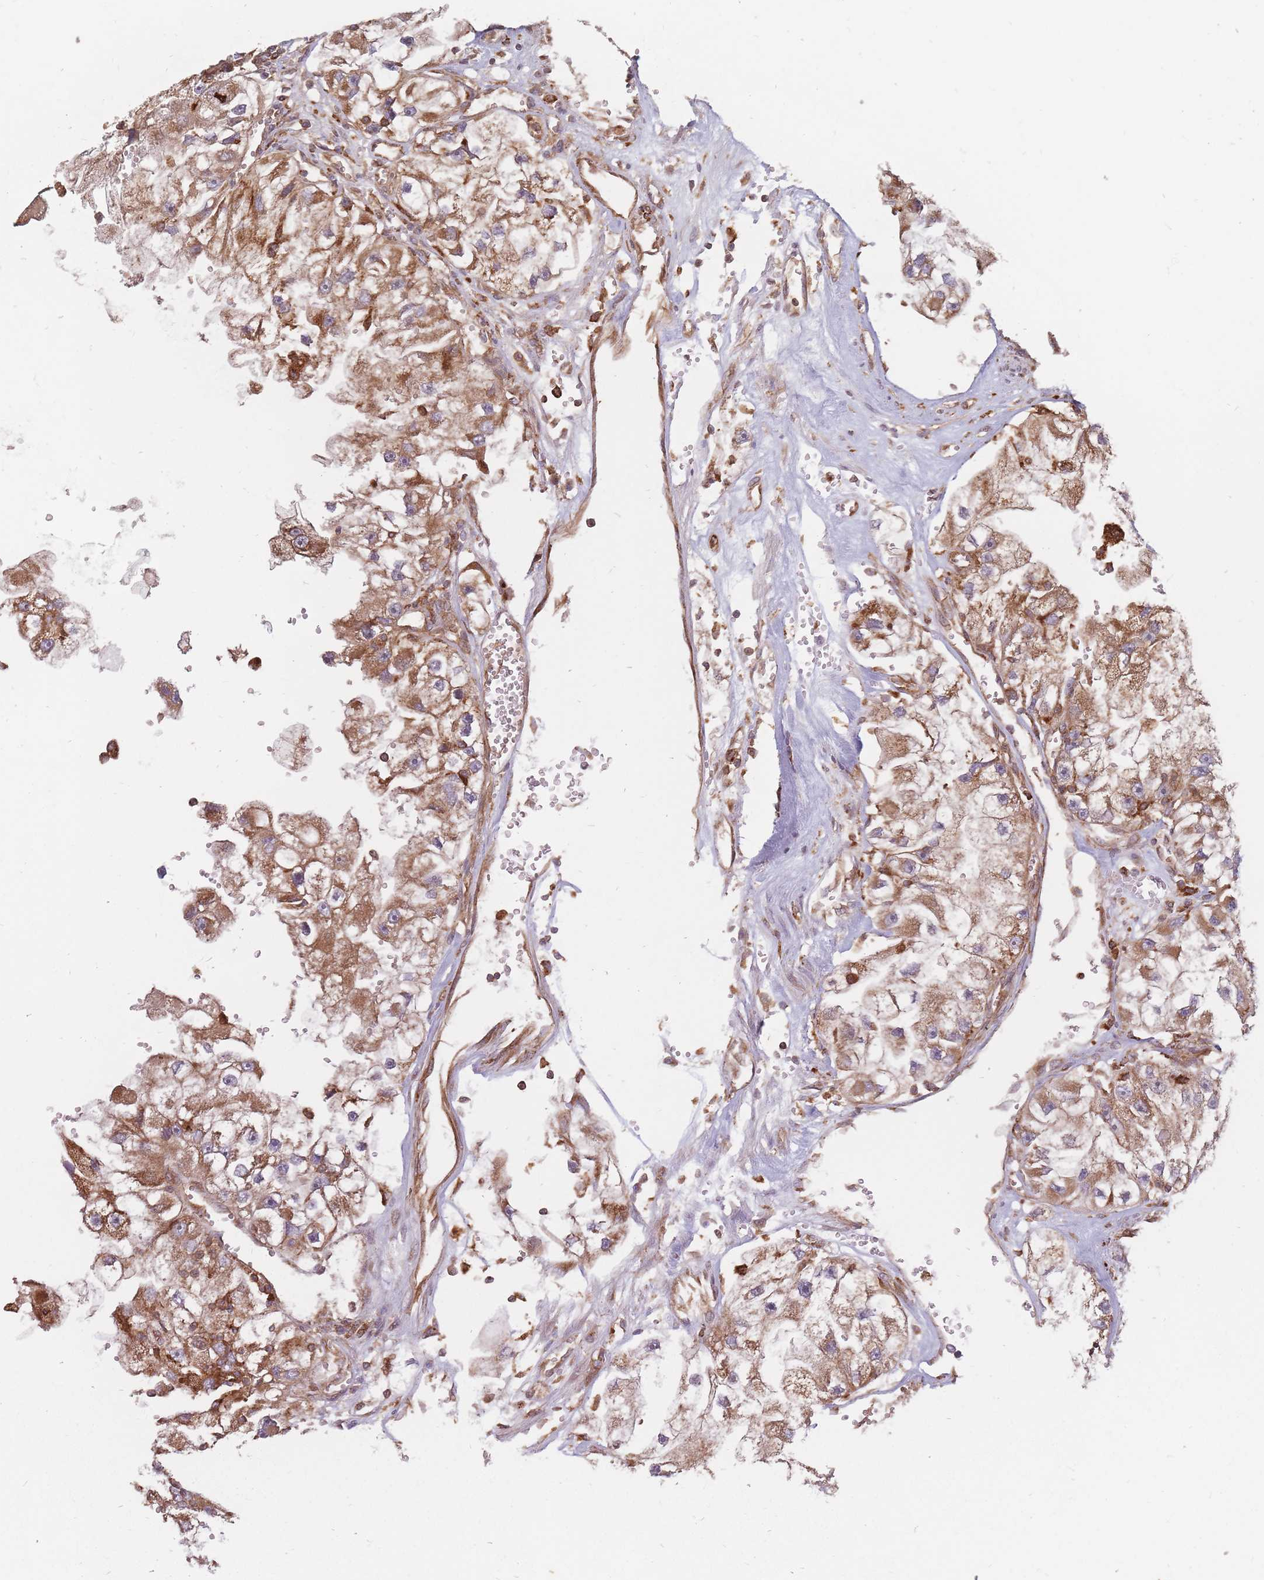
{"staining": {"intensity": "moderate", "quantity": ">75%", "location": "cytoplasmic/membranous"}, "tissue": "renal cancer", "cell_type": "Tumor cells", "image_type": "cancer", "snomed": [{"axis": "morphology", "description": "Adenocarcinoma, NOS"}, {"axis": "topography", "description": "Kidney"}], "caption": "A high-resolution histopathology image shows immunohistochemistry staining of renal cancer, which shows moderate cytoplasmic/membranous staining in about >75% of tumor cells. (DAB (3,3'-diaminobenzidine) IHC, brown staining for protein, blue staining for nuclei).", "gene": "RASSF2", "patient": {"sex": "male", "age": 63}}